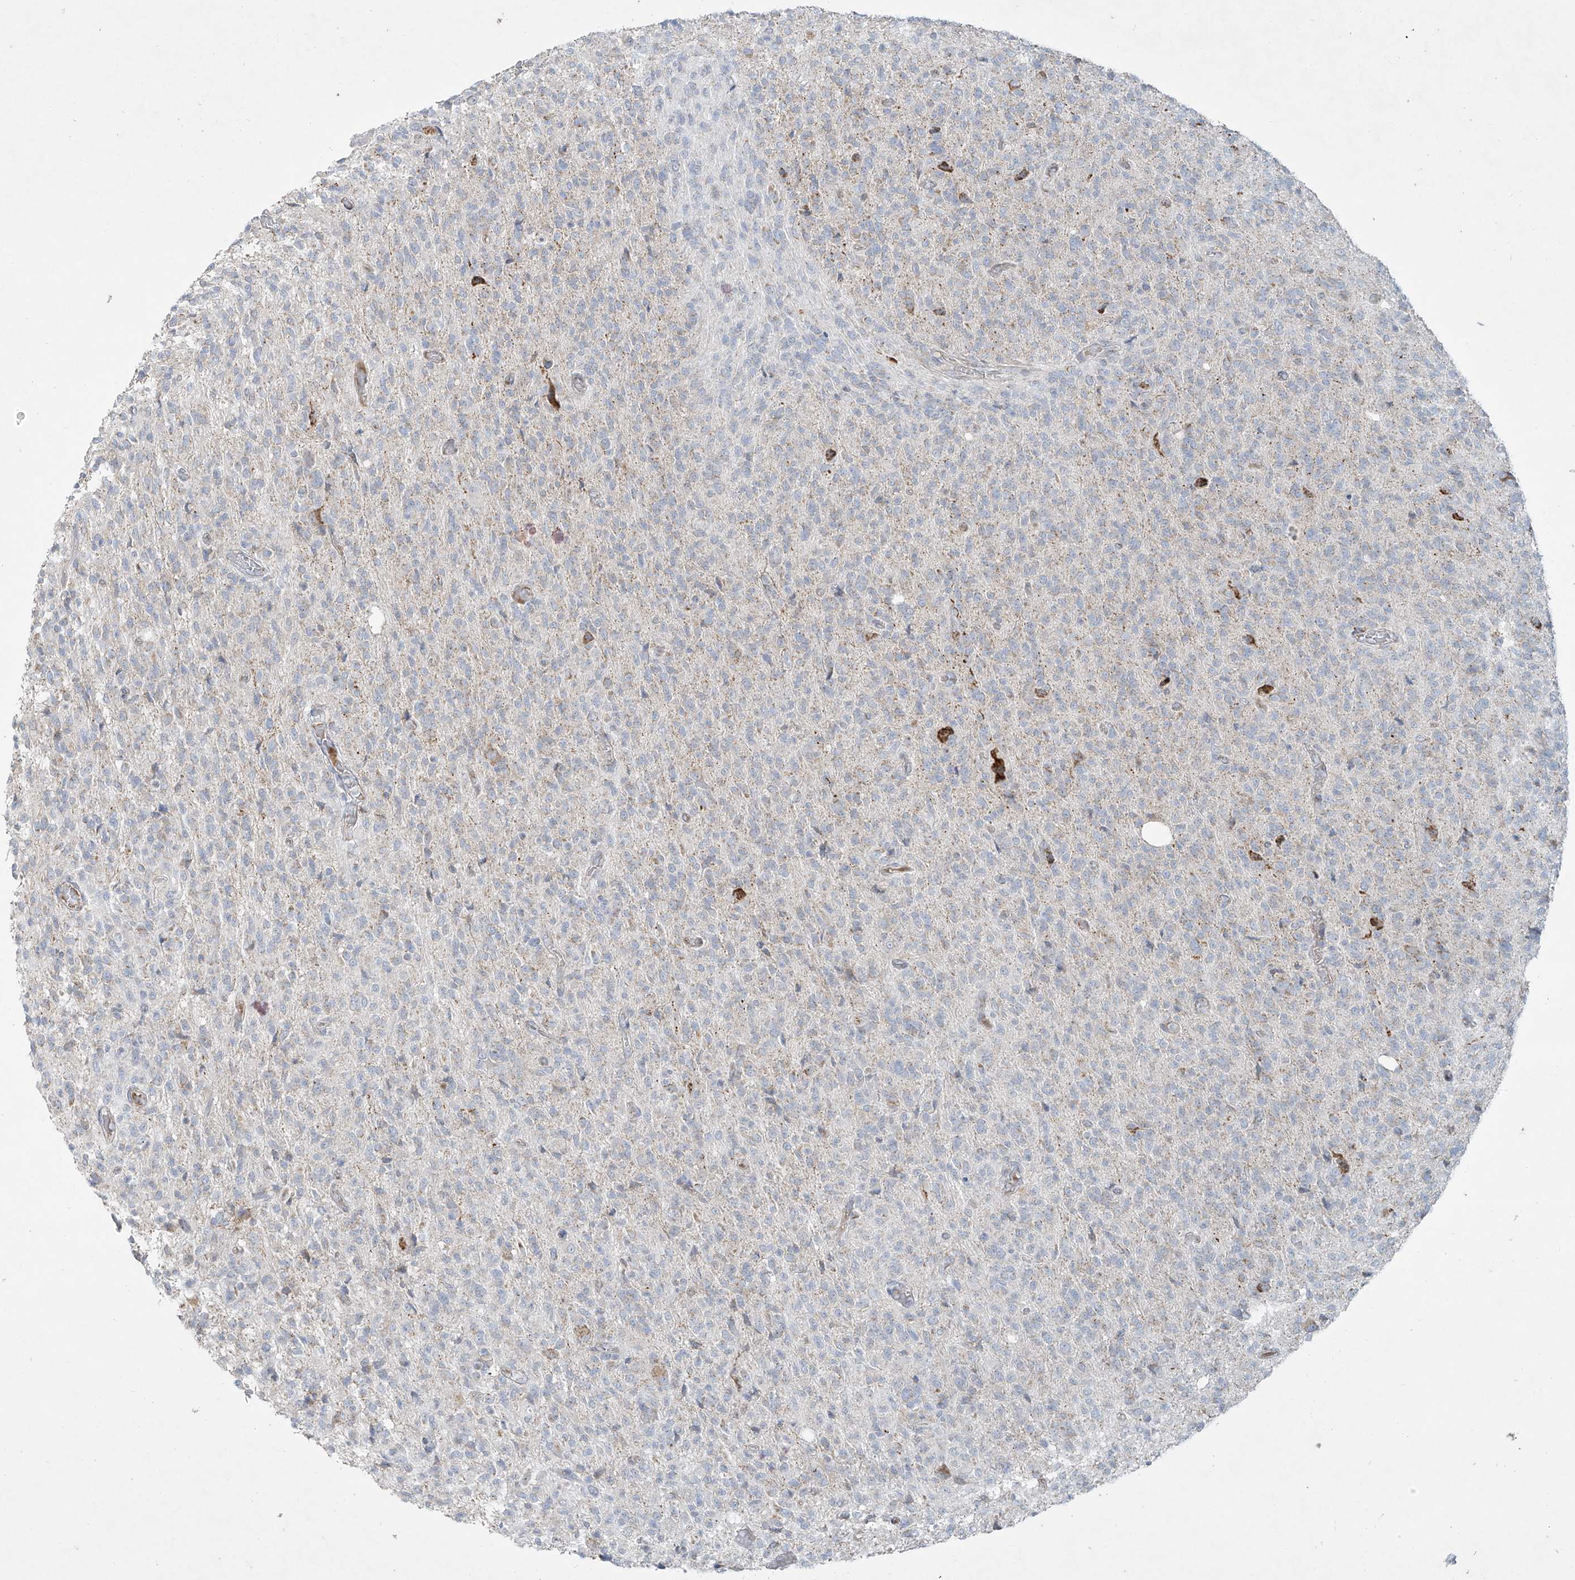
{"staining": {"intensity": "negative", "quantity": "none", "location": "none"}, "tissue": "glioma", "cell_type": "Tumor cells", "image_type": "cancer", "snomed": [{"axis": "morphology", "description": "Glioma, malignant, High grade"}, {"axis": "topography", "description": "Brain"}], "caption": "Tumor cells are negative for protein expression in human malignant high-grade glioma.", "gene": "SMDT1", "patient": {"sex": "female", "age": 57}}